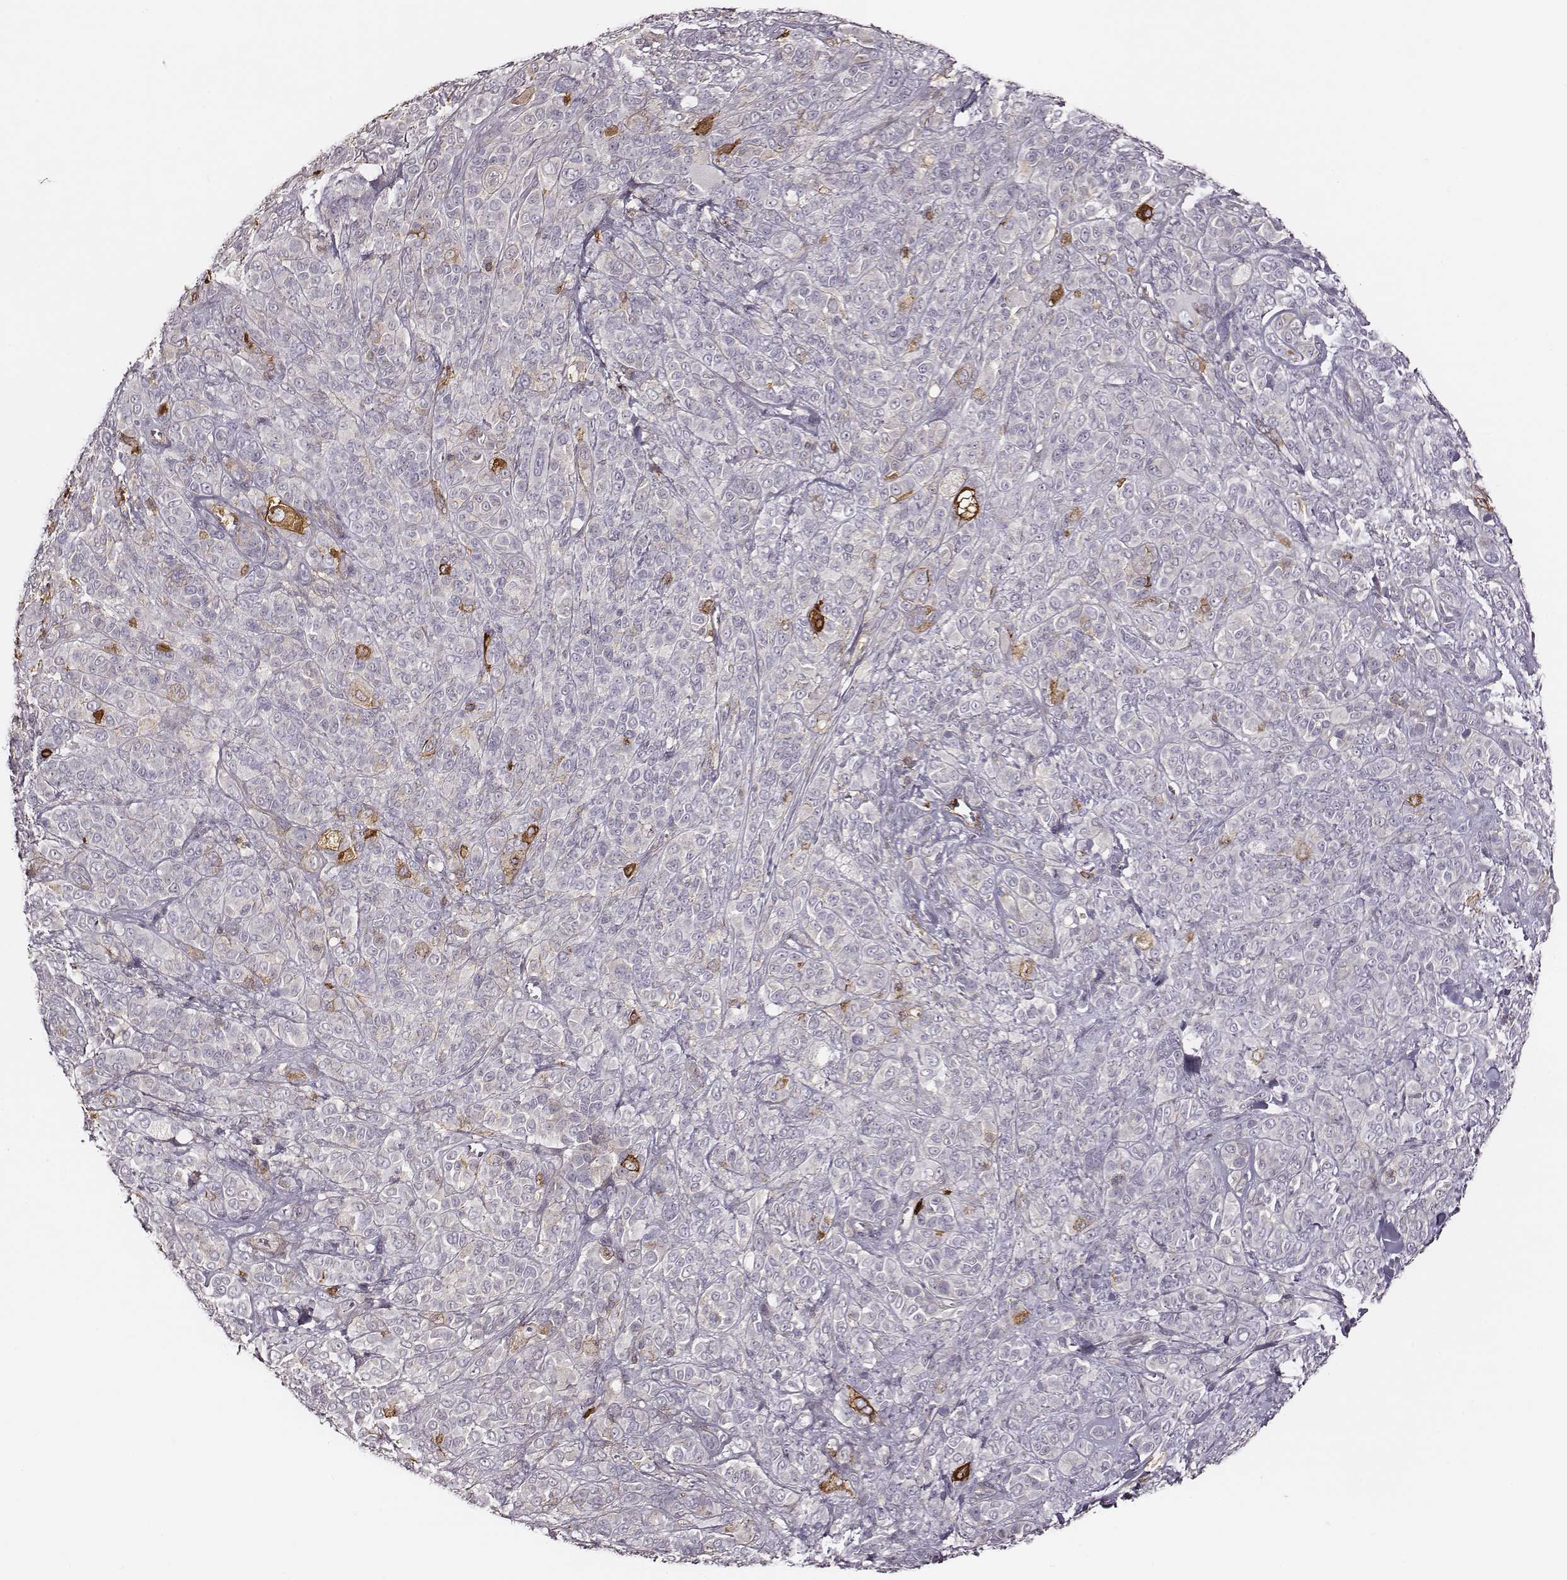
{"staining": {"intensity": "weak", "quantity": "<25%", "location": "cytoplasmic/membranous"}, "tissue": "melanoma", "cell_type": "Tumor cells", "image_type": "cancer", "snomed": [{"axis": "morphology", "description": "Malignant melanoma, NOS"}, {"axis": "topography", "description": "Skin"}], "caption": "Immunohistochemistry (IHC) of human melanoma exhibits no positivity in tumor cells.", "gene": "ZYX", "patient": {"sex": "female", "age": 87}}